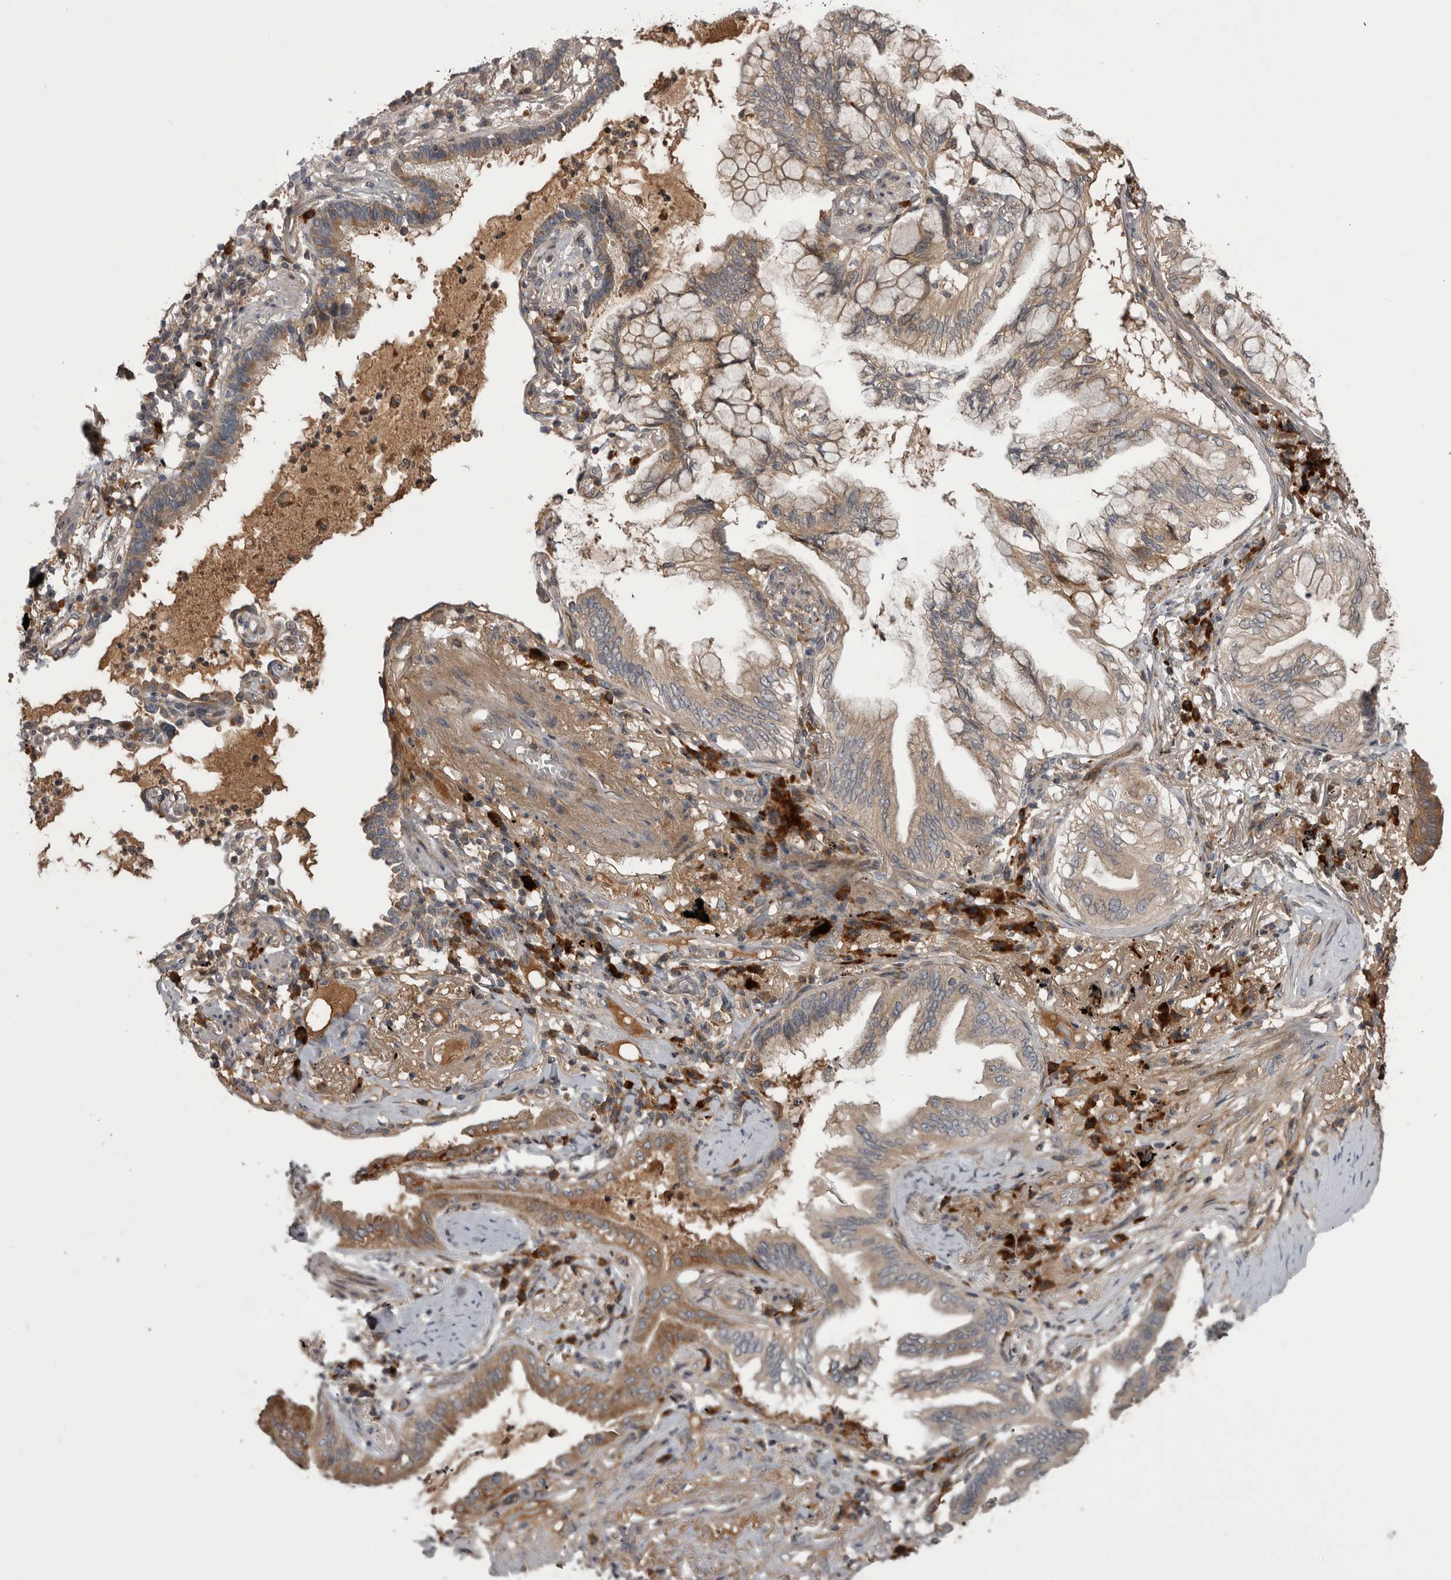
{"staining": {"intensity": "moderate", "quantity": "25%-75%", "location": "cytoplasmic/membranous"}, "tissue": "lung cancer", "cell_type": "Tumor cells", "image_type": "cancer", "snomed": [{"axis": "morphology", "description": "Adenocarcinoma, NOS"}, {"axis": "topography", "description": "Lung"}], "caption": "Immunohistochemistry histopathology image of human lung adenocarcinoma stained for a protein (brown), which shows medium levels of moderate cytoplasmic/membranous staining in approximately 25%-75% of tumor cells.", "gene": "RAB3GAP2", "patient": {"sex": "female", "age": 70}}